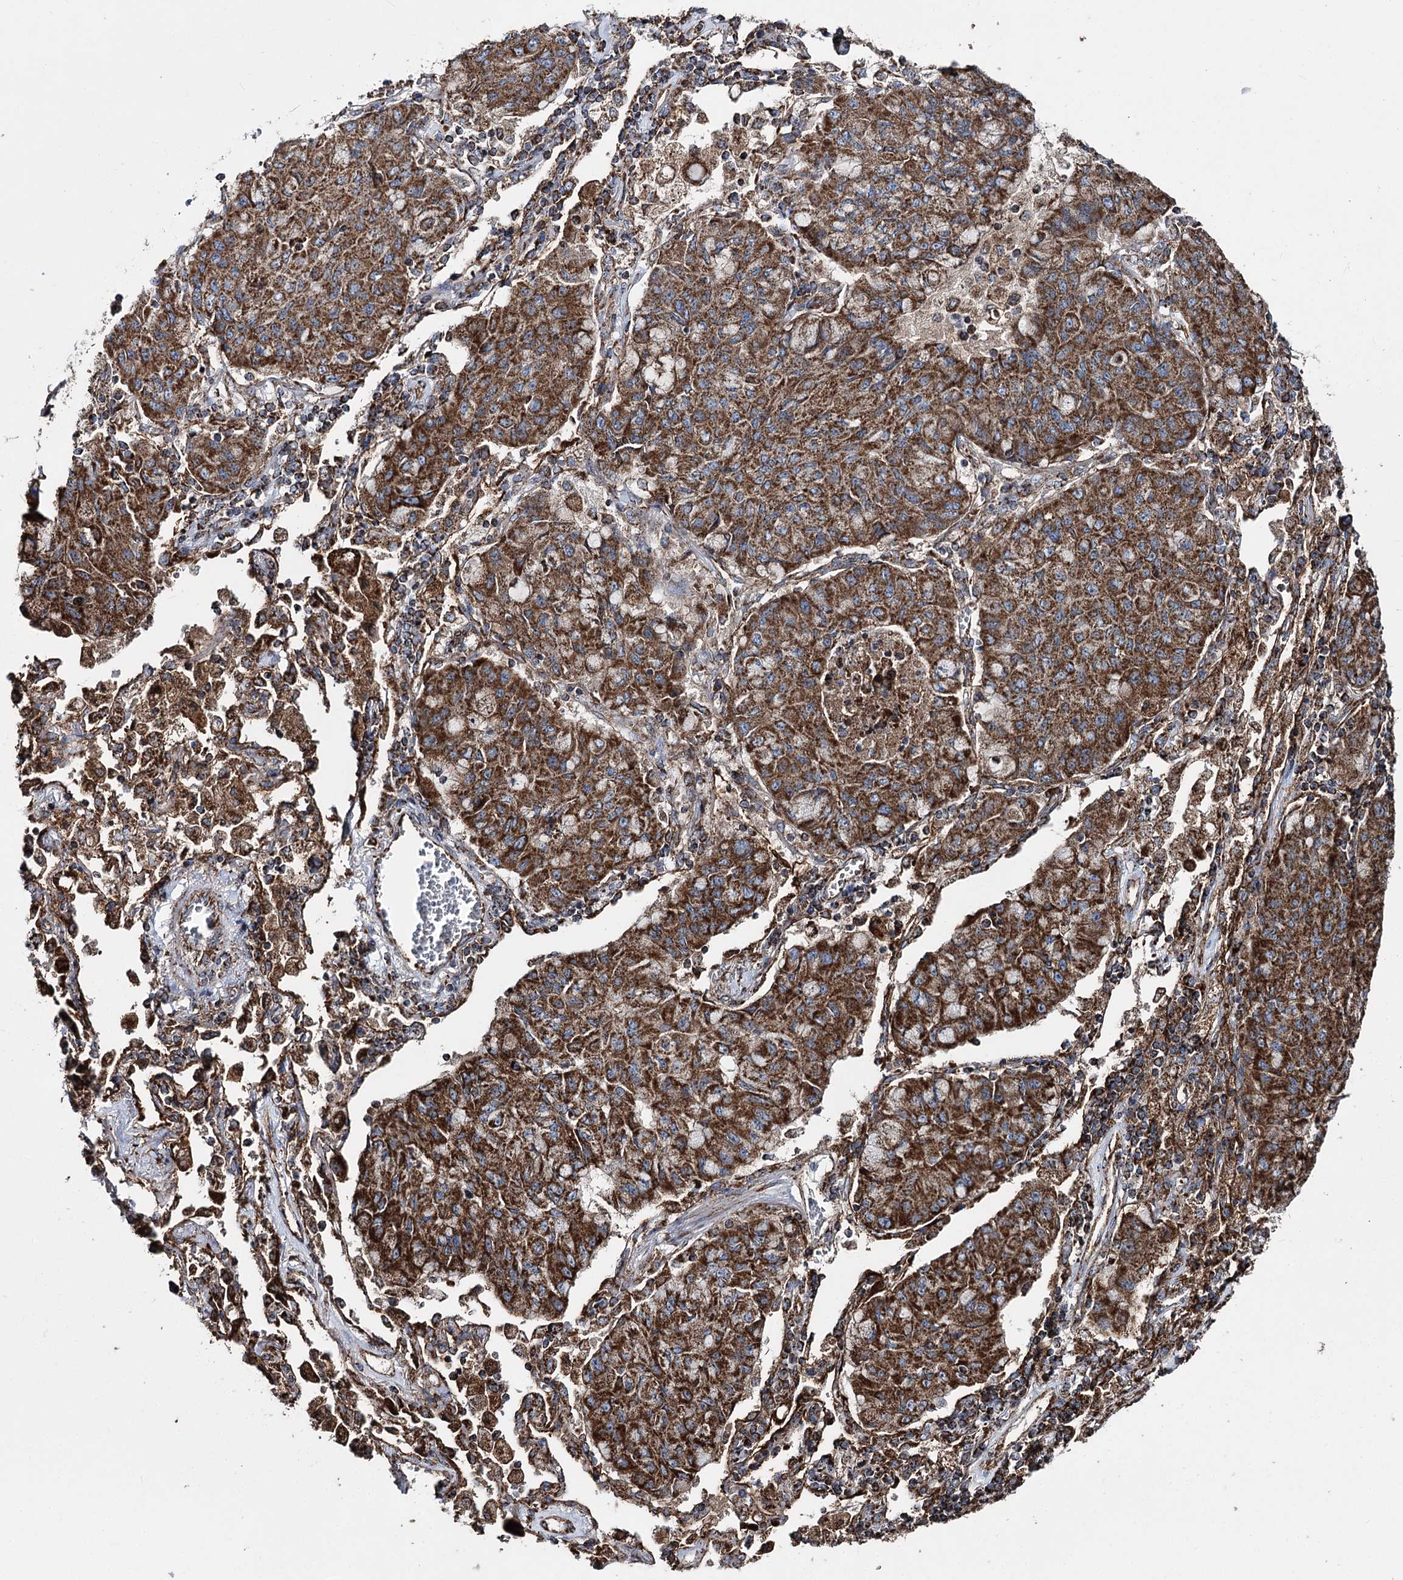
{"staining": {"intensity": "strong", "quantity": ">75%", "location": "cytoplasmic/membranous"}, "tissue": "lung cancer", "cell_type": "Tumor cells", "image_type": "cancer", "snomed": [{"axis": "morphology", "description": "Squamous cell carcinoma, NOS"}, {"axis": "topography", "description": "Lung"}], "caption": "Lung squamous cell carcinoma stained with DAB immunohistochemistry shows high levels of strong cytoplasmic/membranous positivity in approximately >75% of tumor cells.", "gene": "MSANTD2", "patient": {"sex": "male", "age": 74}}